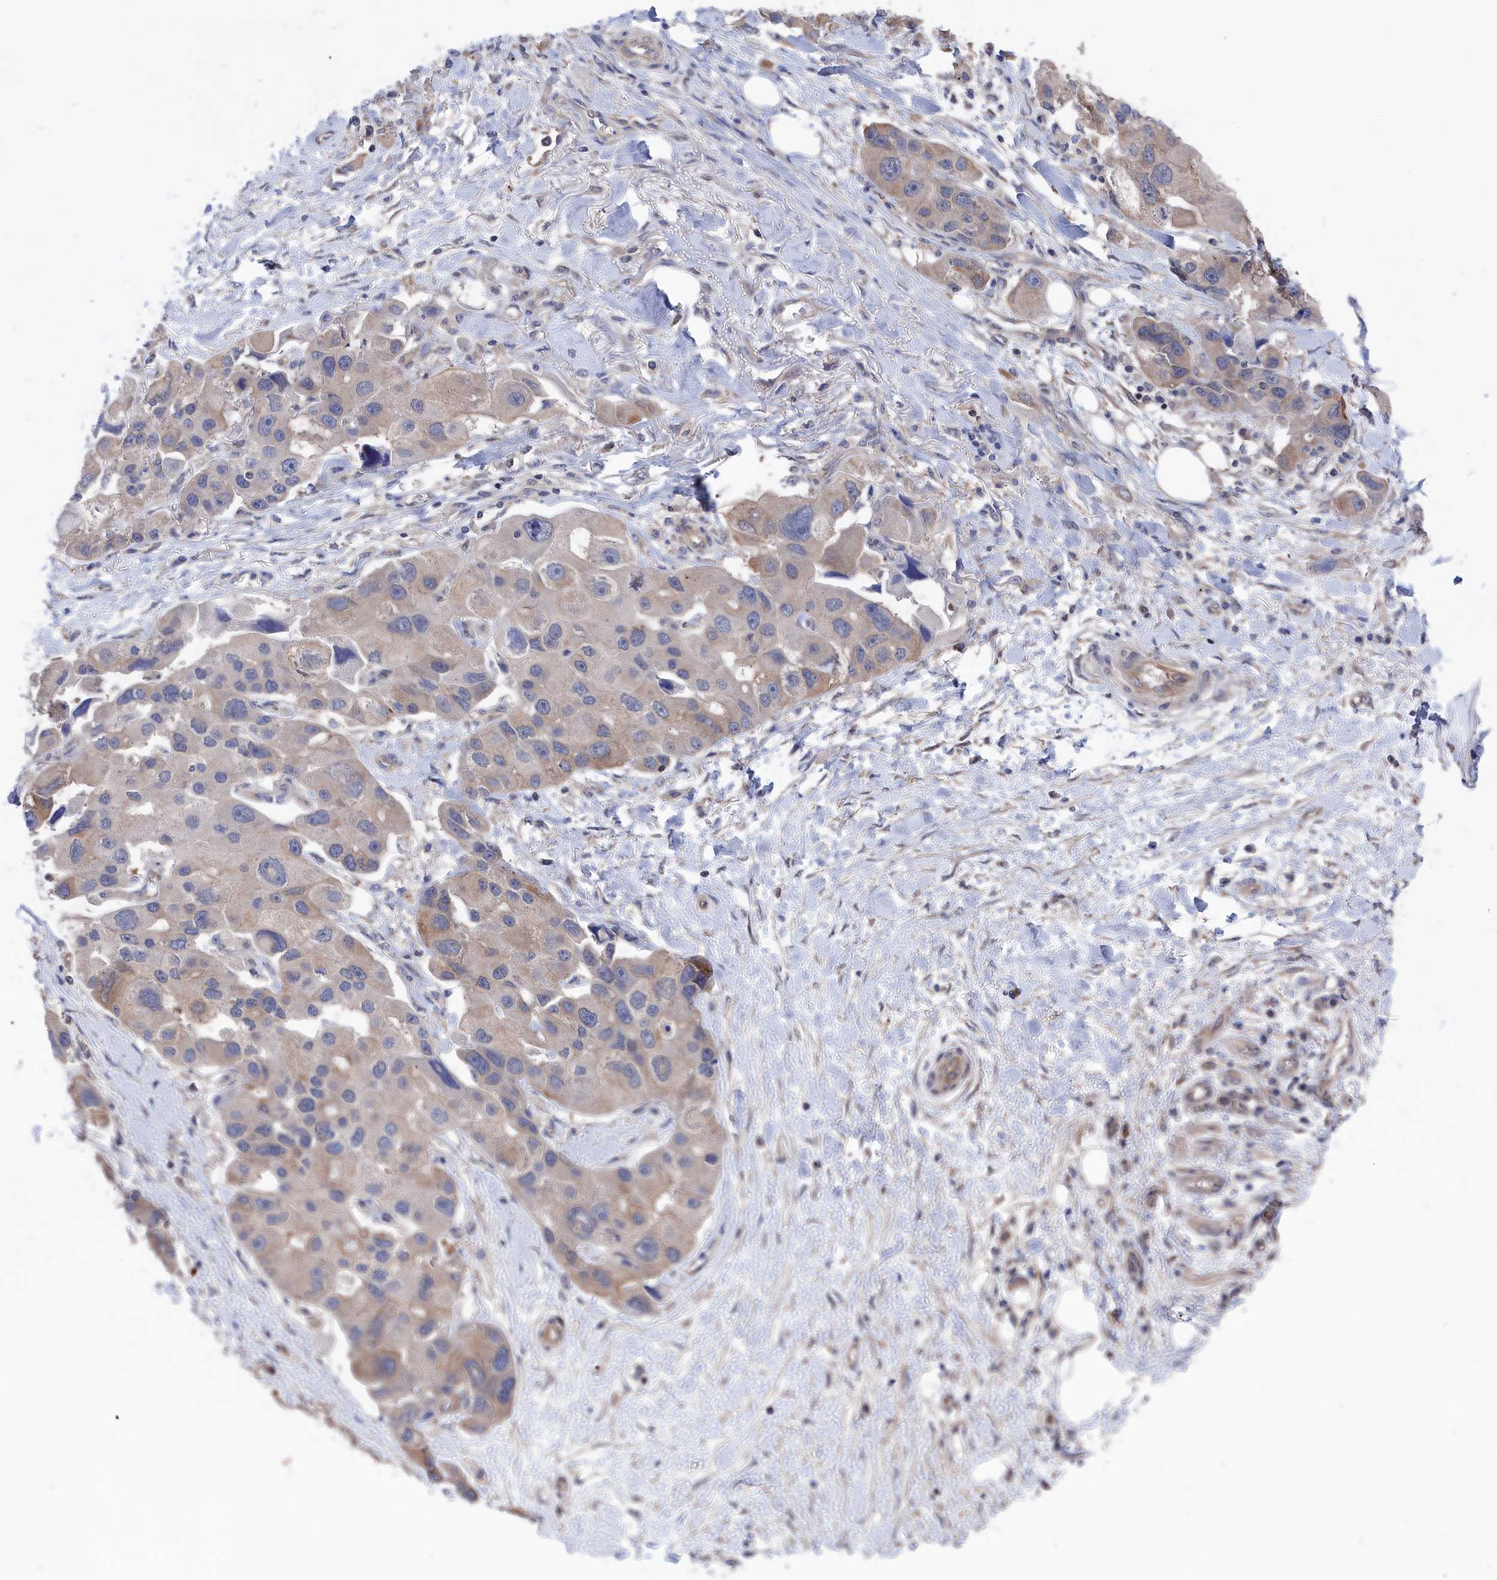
{"staining": {"intensity": "weak", "quantity": "<25%", "location": "cytoplasmic/membranous"}, "tissue": "lung cancer", "cell_type": "Tumor cells", "image_type": "cancer", "snomed": [{"axis": "morphology", "description": "Adenocarcinoma, NOS"}, {"axis": "topography", "description": "Lung"}], "caption": "An image of human adenocarcinoma (lung) is negative for staining in tumor cells.", "gene": "NUTF2", "patient": {"sex": "female", "age": 54}}